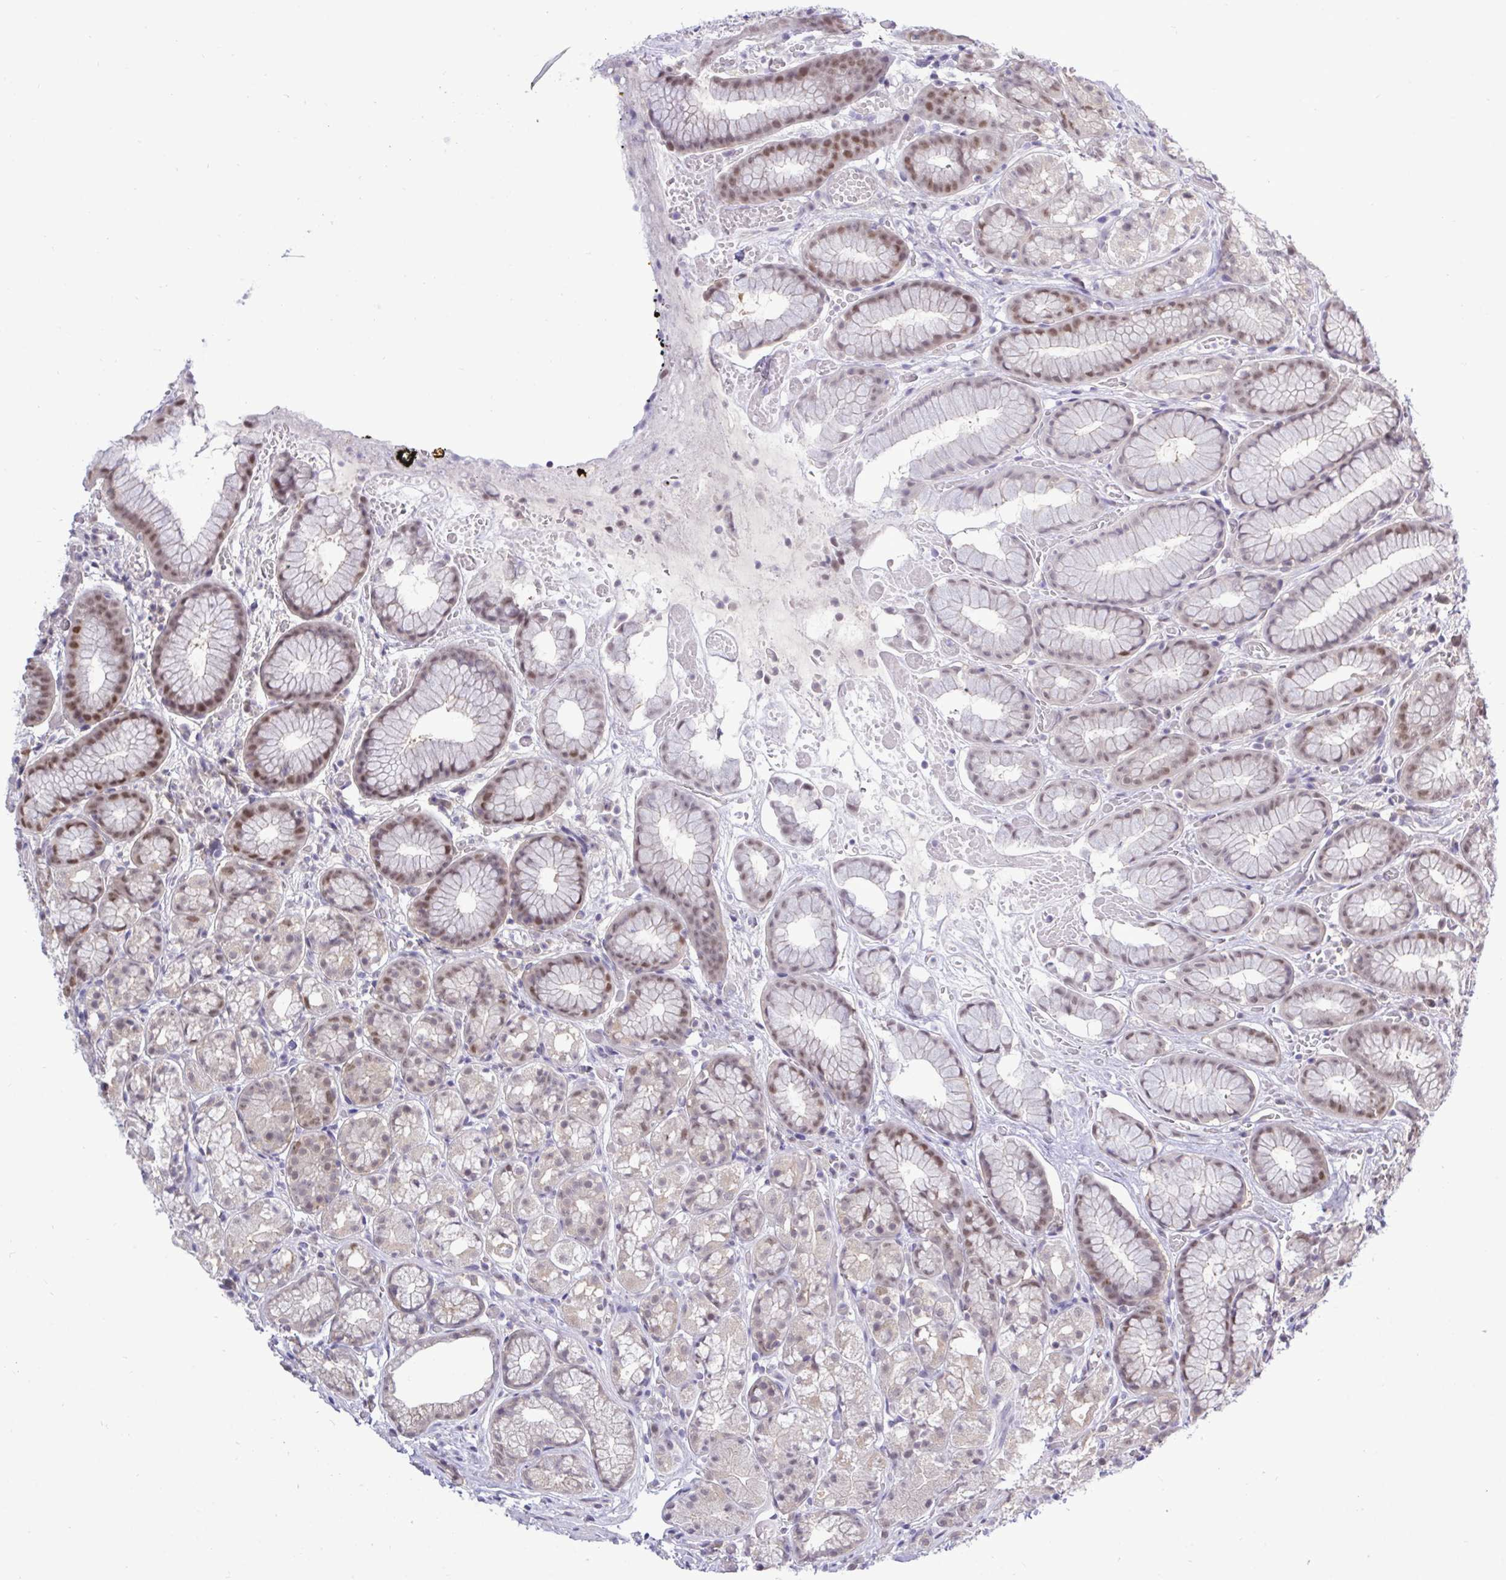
{"staining": {"intensity": "moderate", "quantity": "25%-75%", "location": "nuclear"}, "tissue": "stomach", "cell_type": "Glandular cells", "image_type": "normal", "snomed": [{"axis": "morphology", "description": "Normal tissue, NOS"}, {"axis": "topography", "description": "Smooth muscle"}, {"axis": "topography", "description": "Stomach"}], "caption": "The micrograph displays immunohistochemical staining of benign stomach. There is moderate nuclear positivity is identified in approximately 25%-75% of glandular cells. Ihc stains the protein in brown and the nuclei are stained blue.", "gene": "ZNF444", "patient": {"sex": "male", "age": 70}}